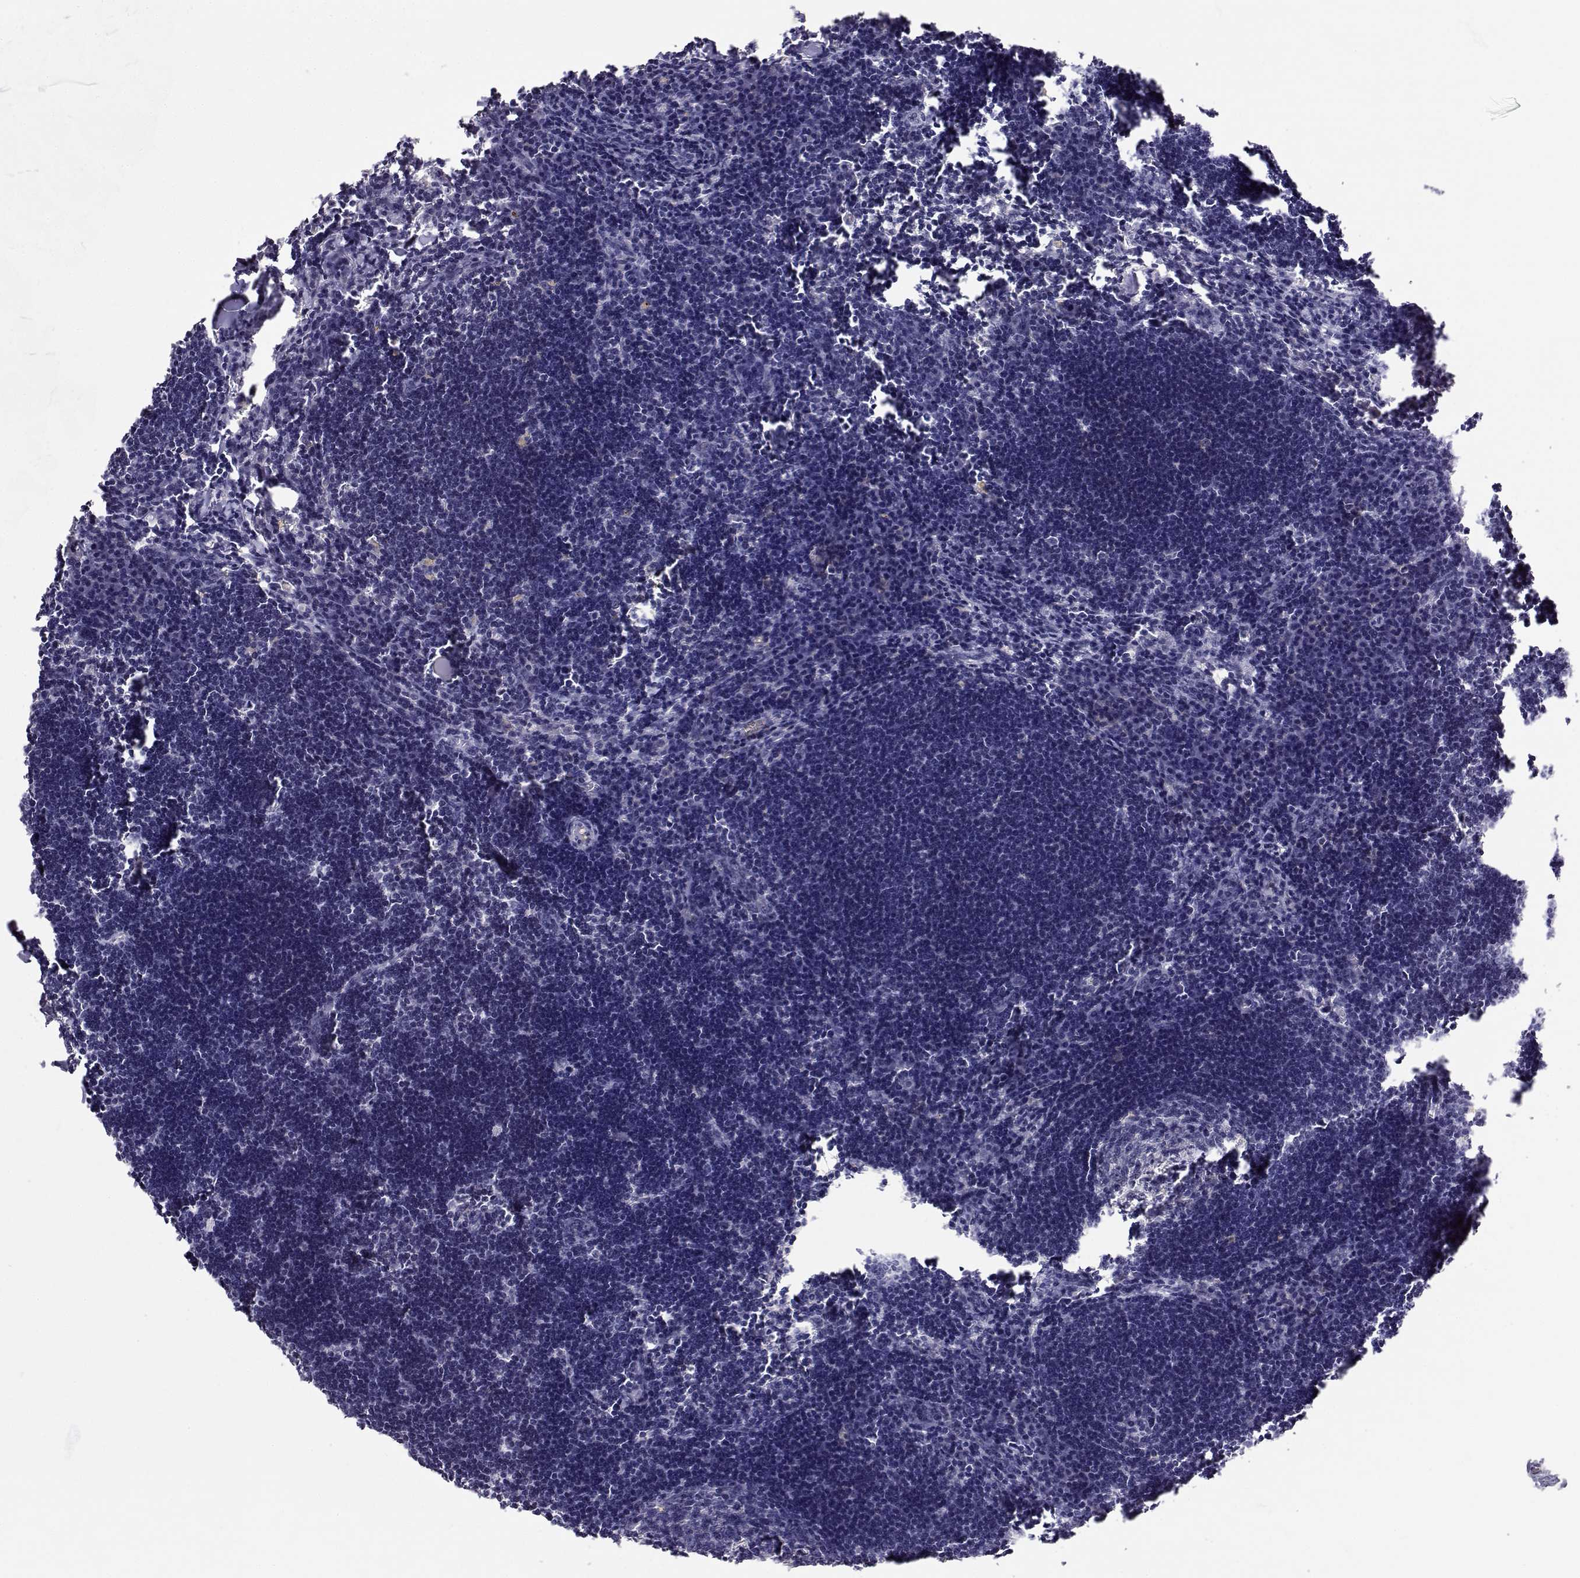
{"staining": {"intensity": "negative", "quantity": "none", "location": "none"}, "tissue": "lymph node", "cell_type": "Germinal center cells", "image_type": "normal", "snomed": [{"axis": "morphology", "description": "Normal tissue, NOS"}, {"axis": "topography", "description": "Lymph node"}], "caption": "Immunohistochemistry (IHC) photomicrograph of unremarkable lymph node: lymph node stained with DAB (3,3'-diaminobenzidine) exhibits no significant protein positivity in germinal center cells. (DAB IHC visualized using brightfield microscopy, high magnification).", "gene": "SLC6A3", "patient": {"sex": "male", "age": 55}}